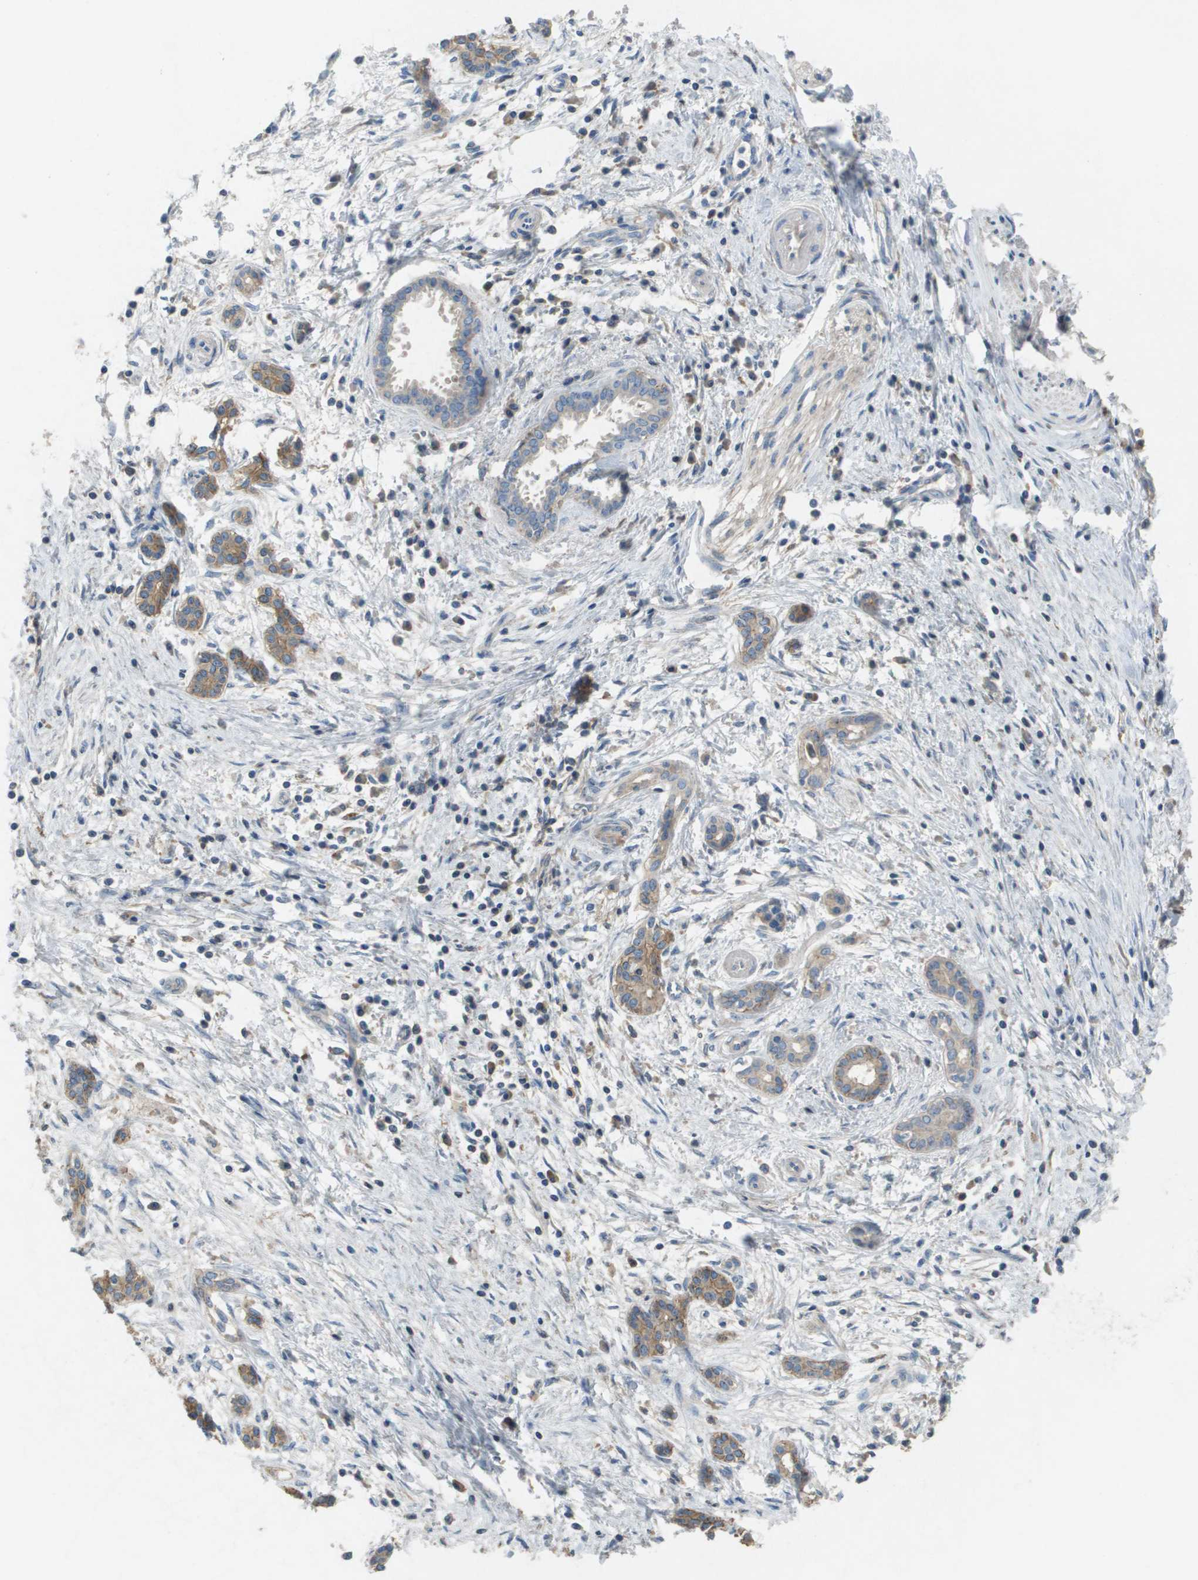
{"staining": {"intensity": "weak", "quantity": "25%-75%", "location": "cytoplasmic/membranous"}, "tissue": "pancreatic cancer", "cell_type": "Tumor cells", "image_type": "cancer", "snomed": [{"axis": "morphology", "description": "Adenocarcinoma, NOS"}, {"axis": "topography", "description": "Pancreas"}], "caption": "Pancreatic cancer stained with immunohistochemistry exhibits weak cytoplasmic/membranous expression in about 25%-75% of tumor cells.", "gene": "CLCA4", "patient": {"sex": "female", "age": 70}}